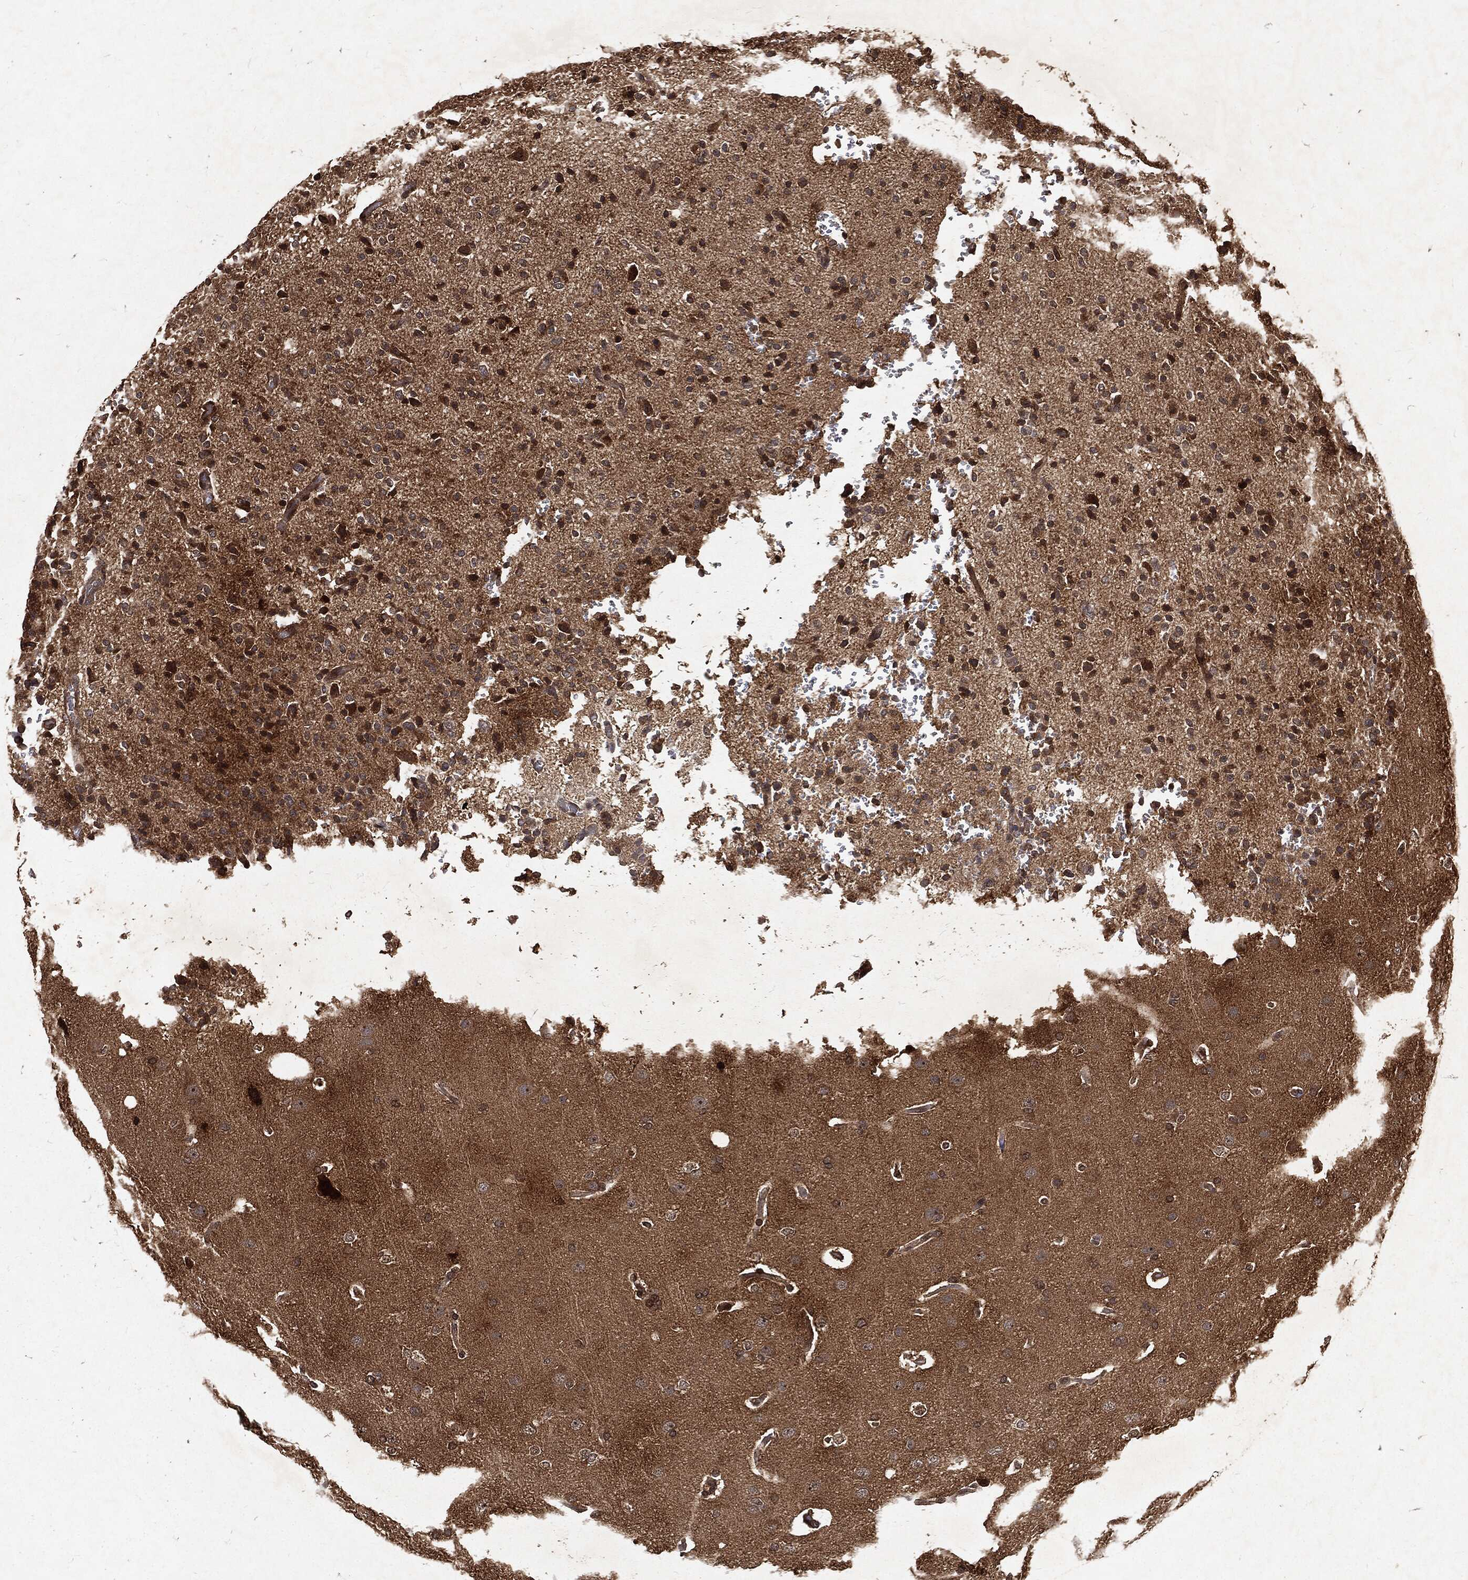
{"staining": {"intensity": "strong", "quantity": ">75%", "location": "cytoplasmic/membranous,nuclear"}, "tissue": "glioma", "cell_type": "Tumor cells", "image_type": "cancer", "snomed": [{"axis": "morphology", "description": "Glioma, malignant, Low grade"}, {"axis": "topography", "description": "Brain"}], "caption": "Glioma stained with a brown dye demonstrates strong cytoplasmic/membranous and nuclear positive expression in approximately >75% of tumor cells.", "gene": "ZNF226", "patient": {"sex": "male", "age": 41}}